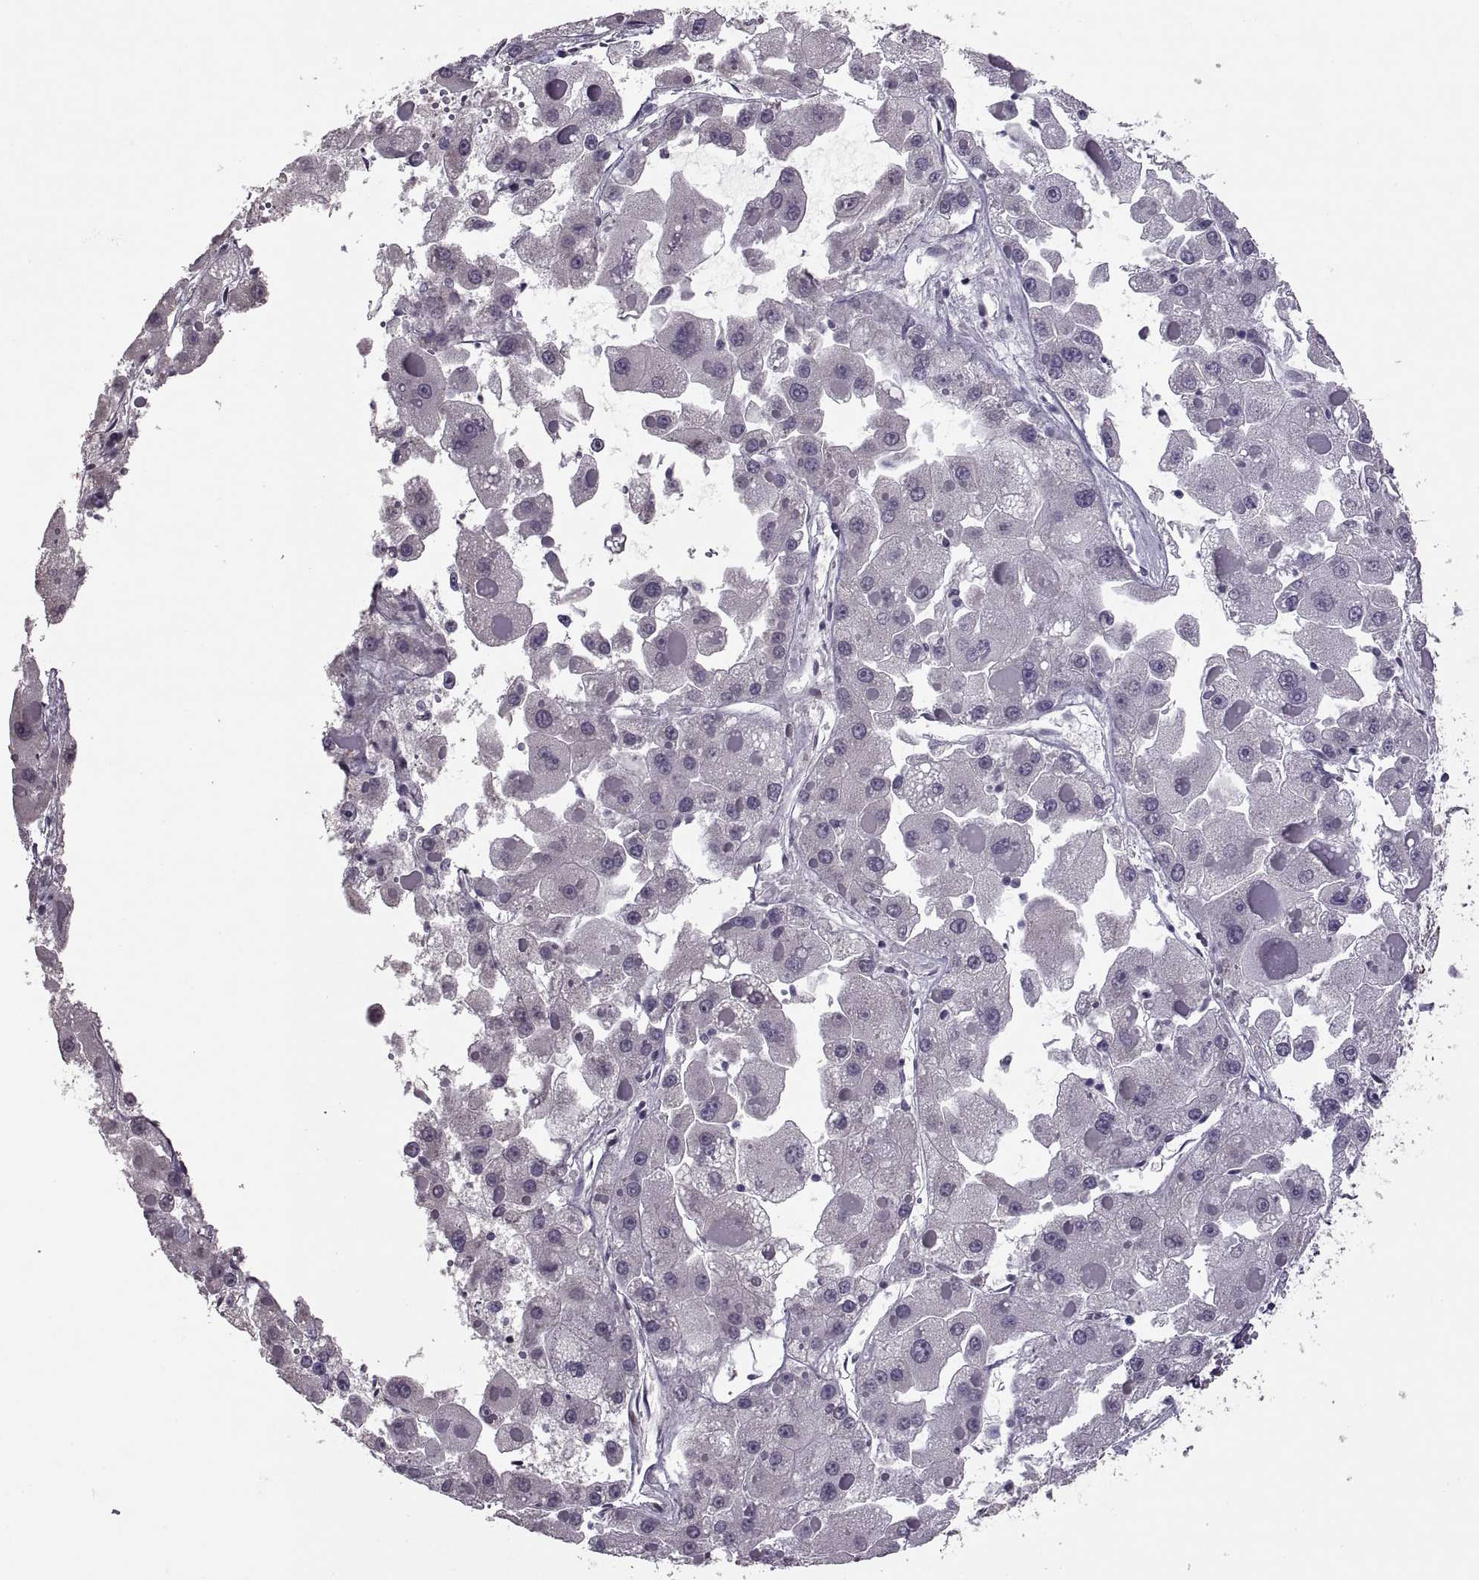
{"staining": {"intensity": "negative", "quantity": "none", "location": "none"}, "tissue": "liver cancer", "cell_type": "Tumor cells", "image_type": "cancer", "snomed": [{"axis": "morphology", "description": "Carcinoma, Hepatocellular, NOS"}, {"axis": "topography", "description": "Liver"}], "caption": "Immunohistochemistry (IHC) histopathology image of neoplastic tissue: human liver hepatocellular carcinoma stained with DAB exhibits no significant protein expression in tumor cells.", "gene": "PABPC1", "patient": {"sex": "female", "age": 73}}